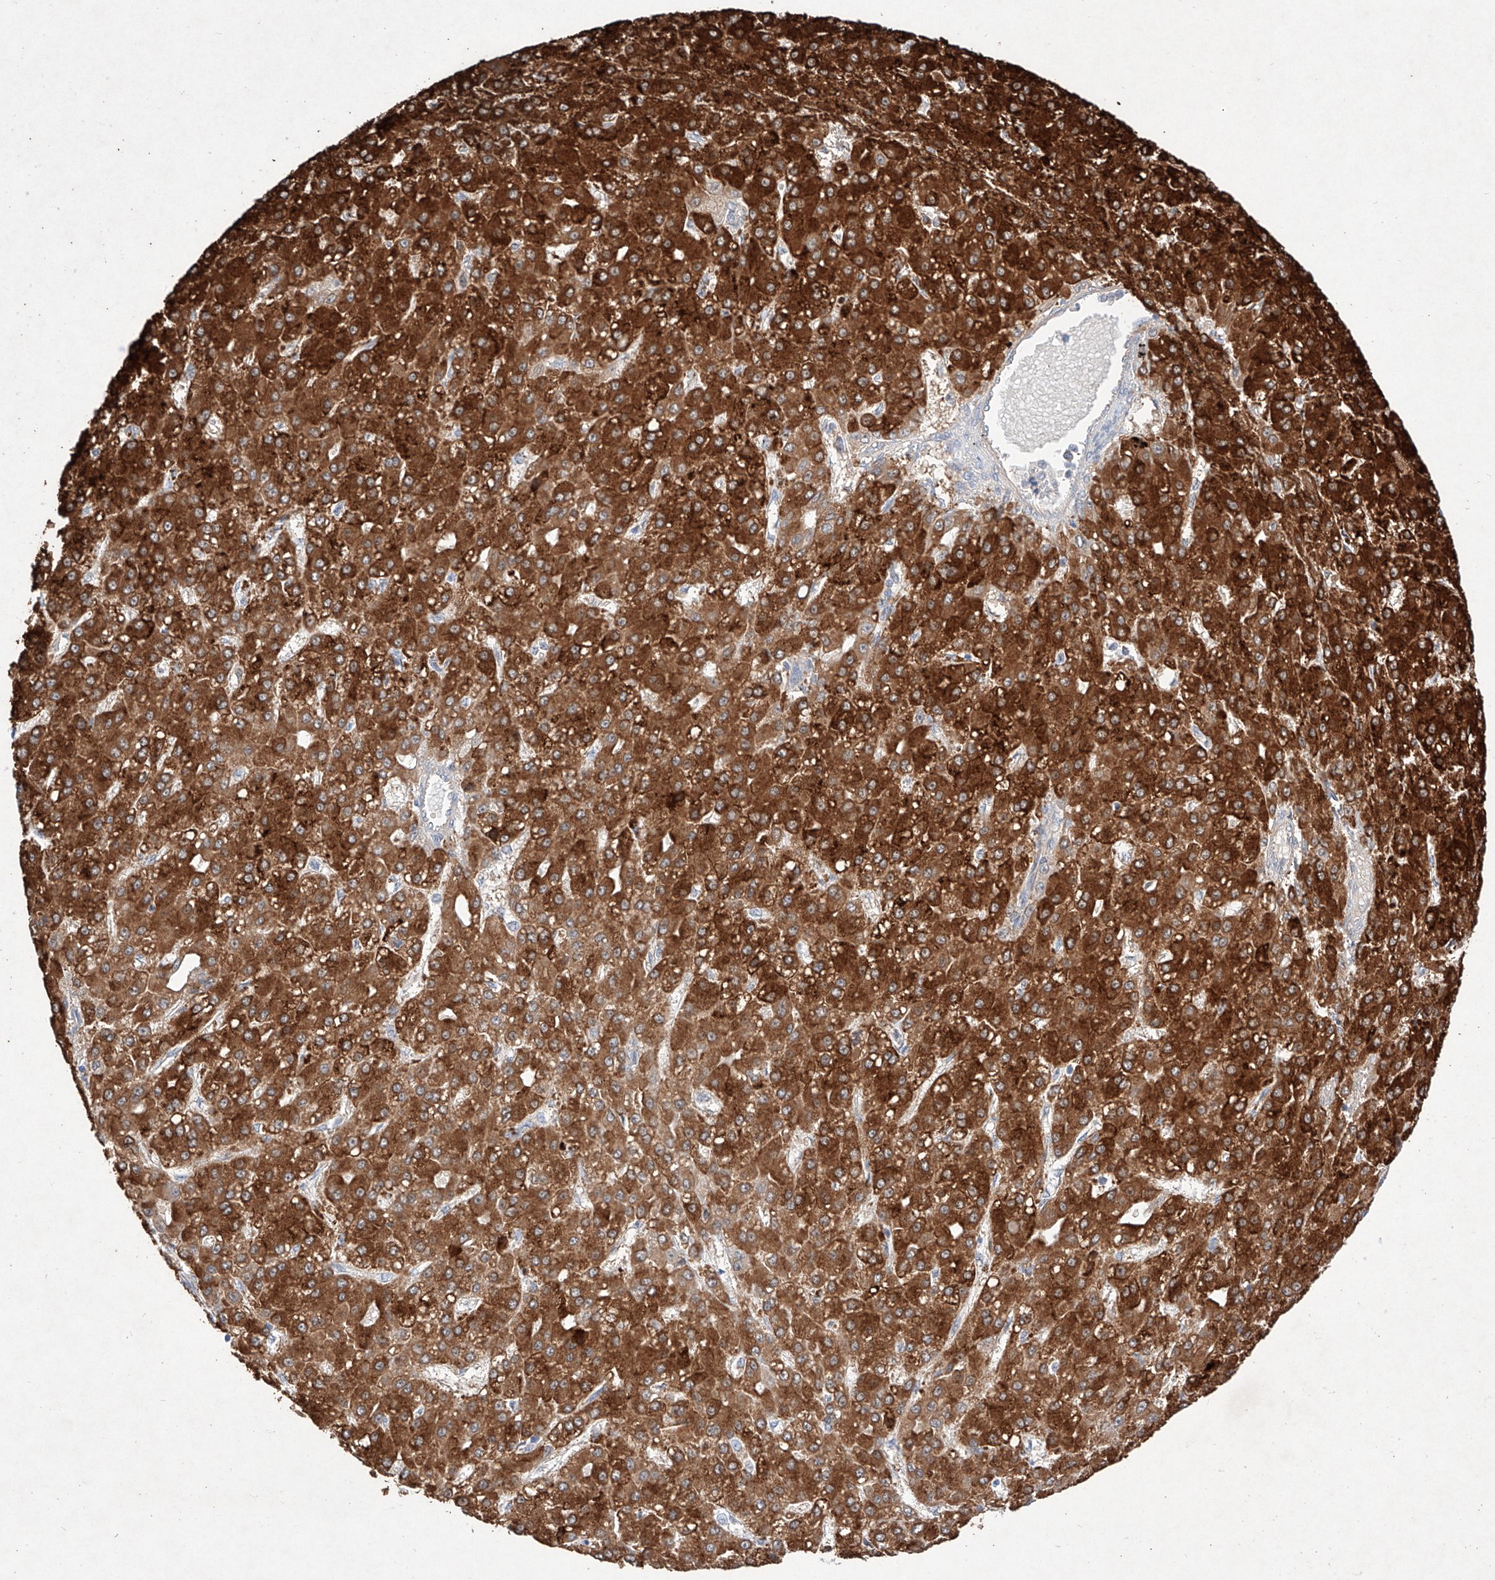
{"staining": {"intensity": "strong", "quantity": ">75%", "location": "cytoplasmic/membranous"}, "tissue": "liver cancer", "cell_type": "Tumor cells", "image_type": "cancer", "snomed": [{"axis": "morphology", "description": "Carcinoma, Hepatocellular, NOS"}, {"axis": "topography", "description": "Liver"}], "caption": "Immunohistochemical staining of liver hepatocellular carcinoma demonstrates high levels of strong cytoplasmic/membranous protein positivity in approximately >75% of tumor cells.", "gene": "C6orf62", "patient": {"sex": "male", "age": 67}}